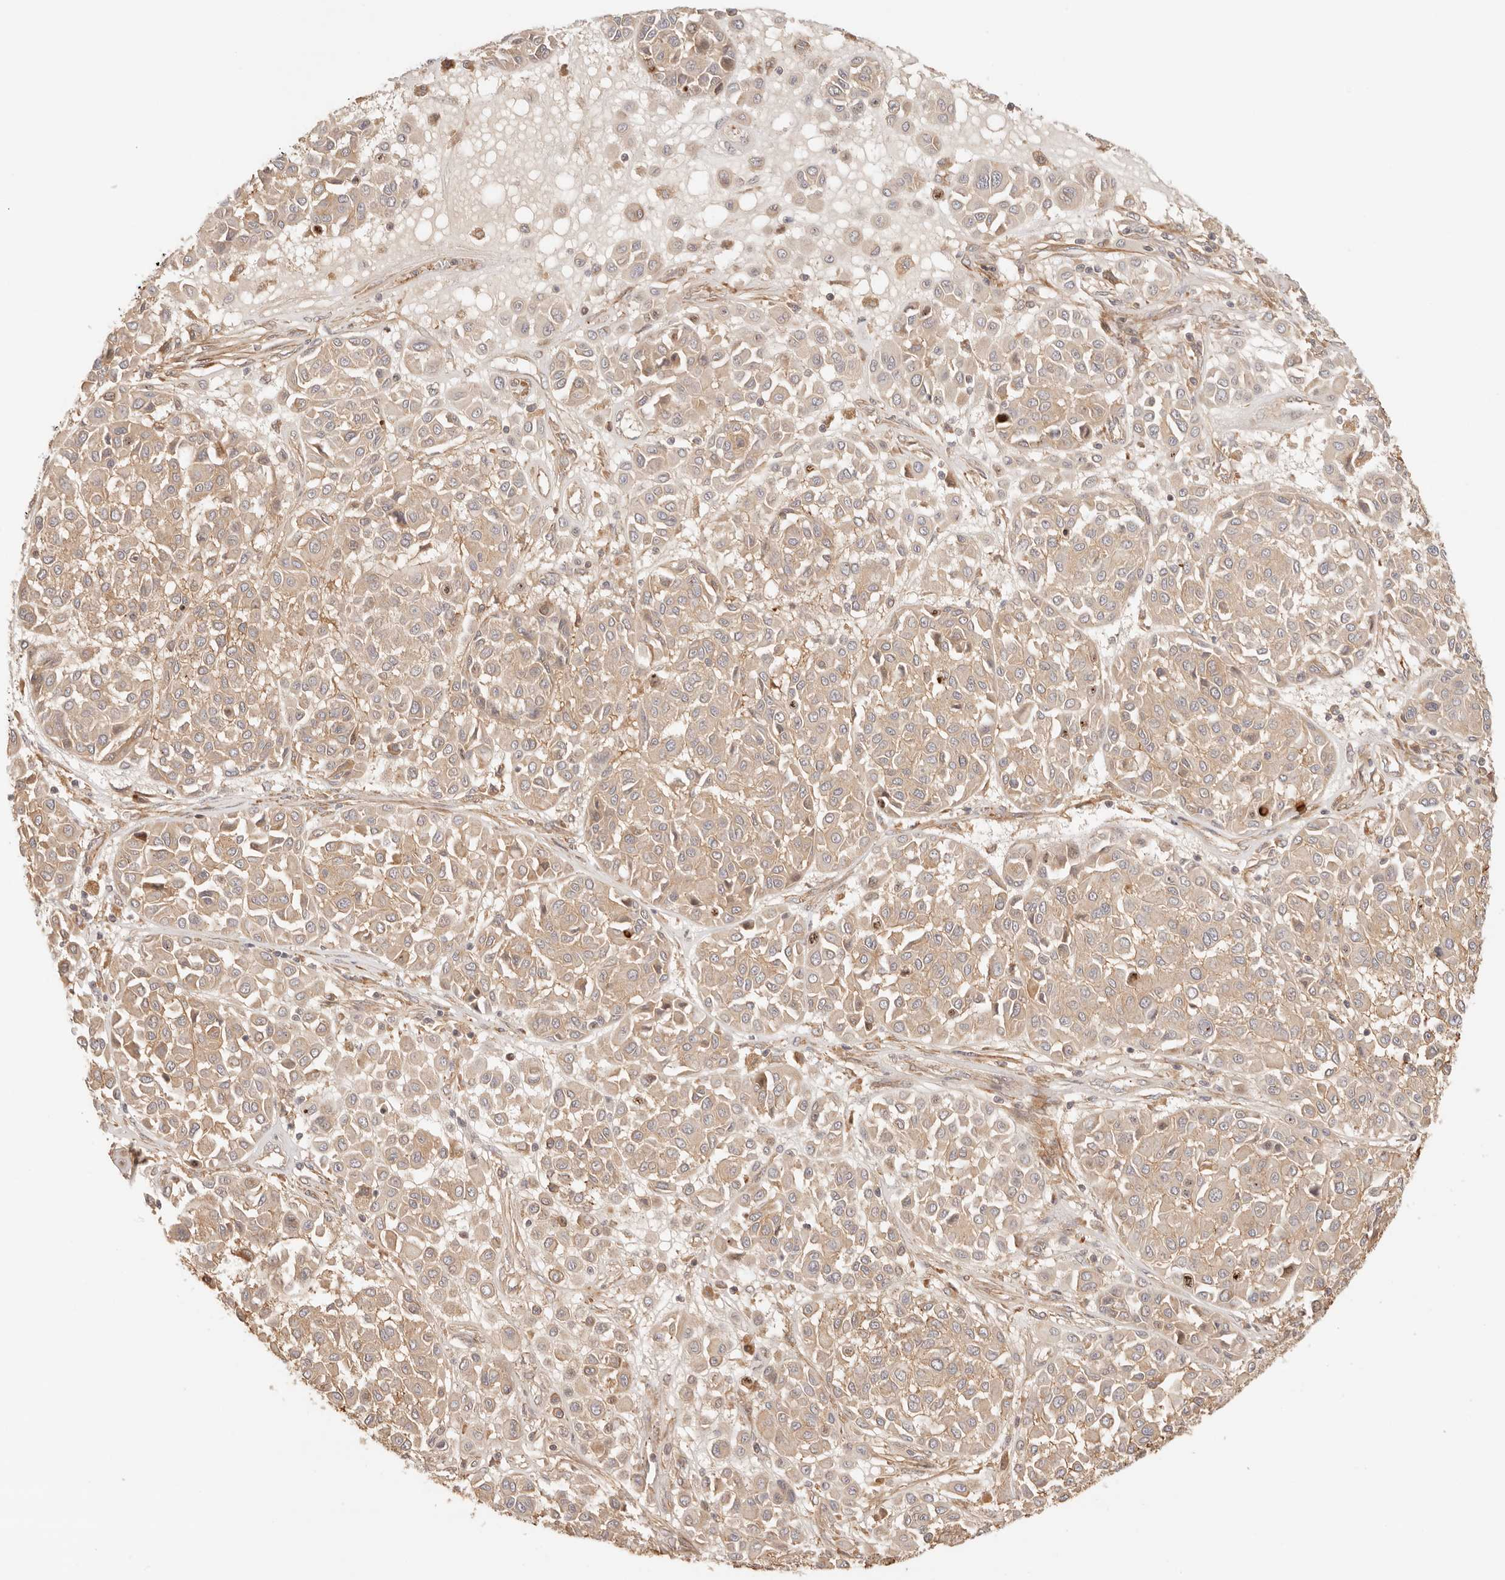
{"staining": {"intensity": "weak", "quantity": ">75%", "location": "cytoplasmic/membranous"}, "tissue": "melanoma", "cell_type": "Tumor cells", "image_type": "cancer", "snomed": [{"axis": "morphology", "description": "Malignant melanoma, Metastatic site"}, {"axis": "topography", "description": "Soft tissue"}], "caption": "Tumor cells reveal low levels of weak cytoplasmic/membranous positivity in about >75% of cells in human malignant melanoma (metastatic site). (DAB = brown stain, brightfield microscopy at high magnification).", "gene": "IL1R2", "patient": {"sex": "male", "age": 41}}